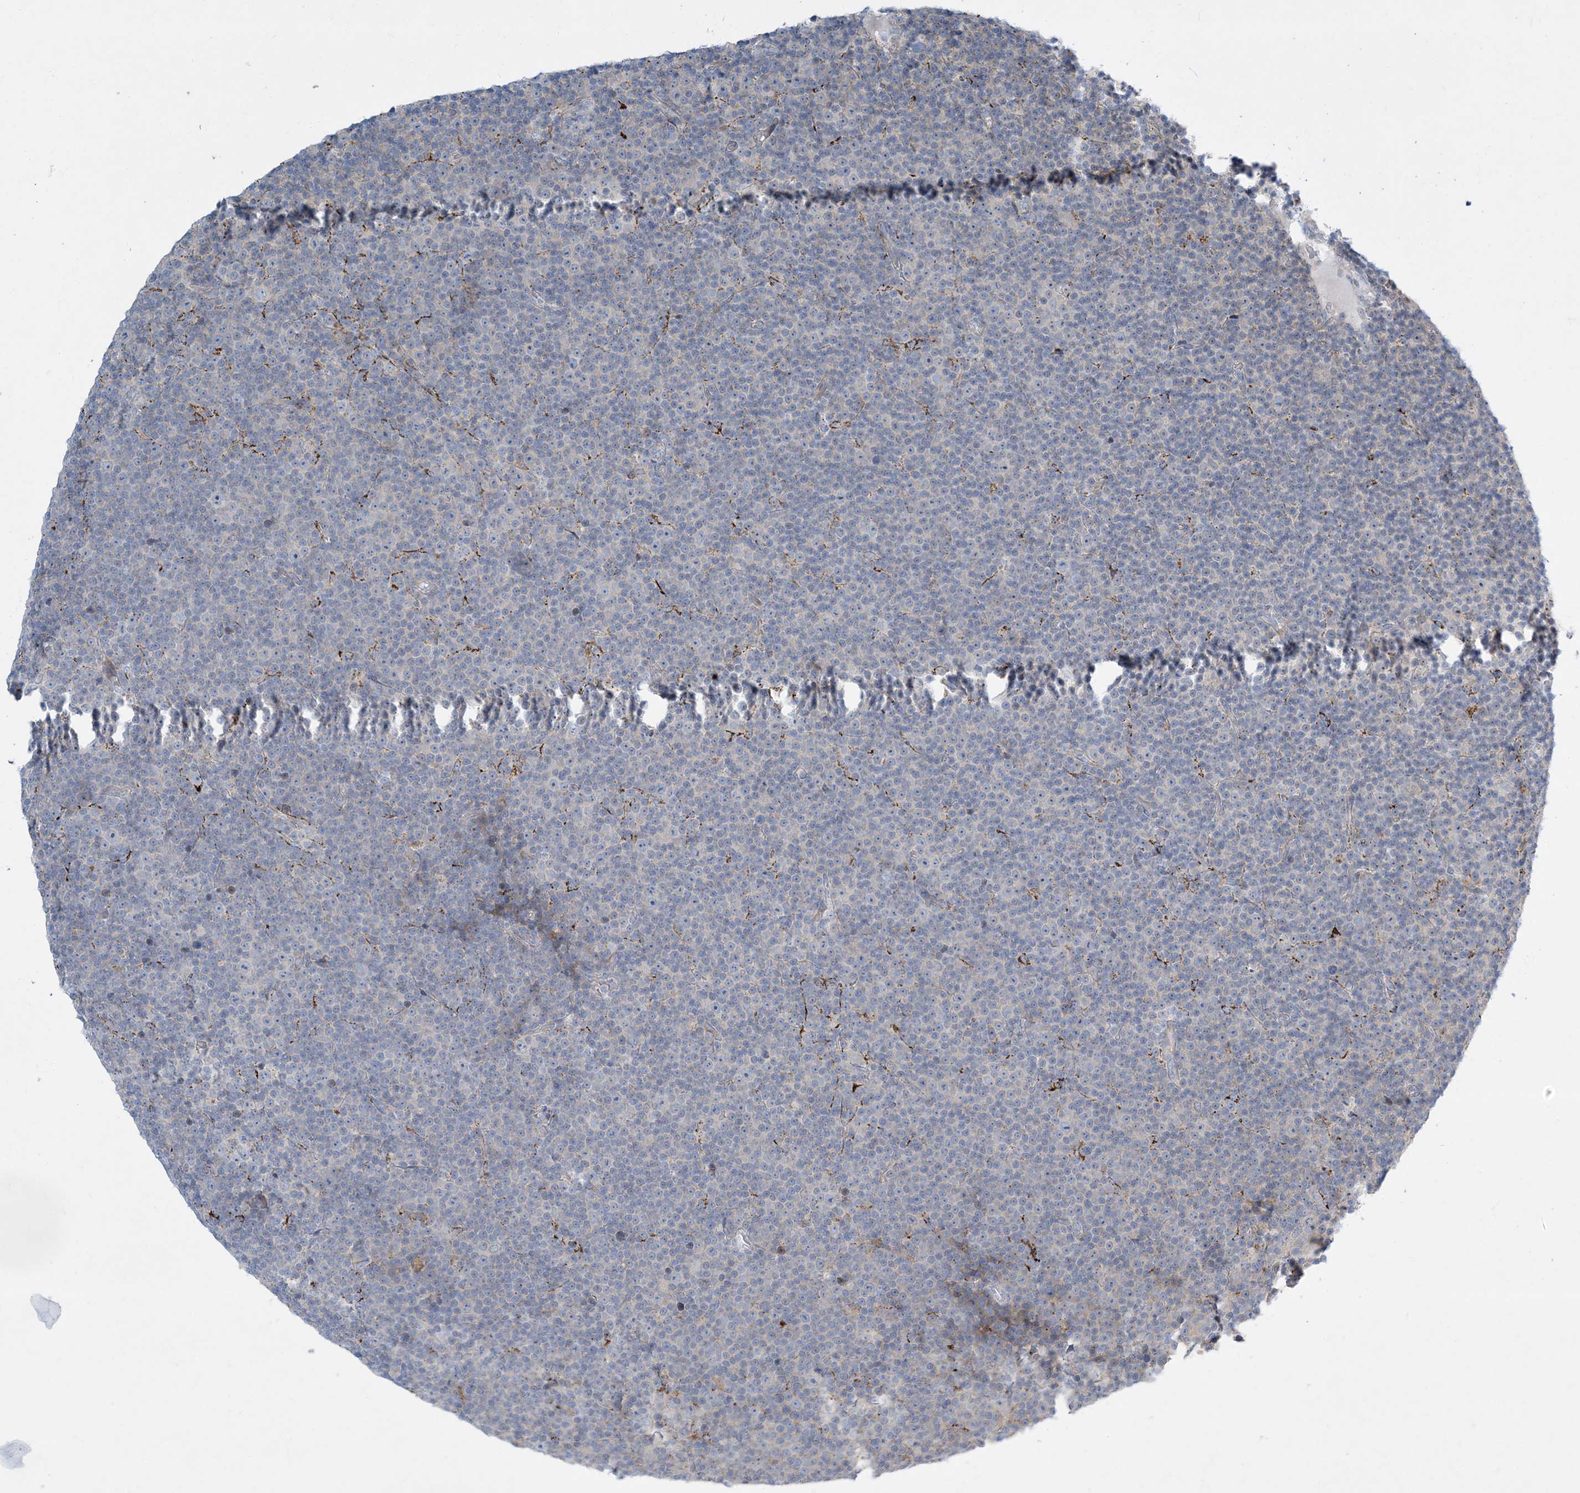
{"staining": {"intensity": "negative", "quantity": "none", "location": "none"}, "tissue": "lymphoma", "cell_type": "Tumor cells", "image_type": "cancer", "snomed": [{"axis": "morphology", "description": "Malignant lymphoma, non-Hodgkin's type, Low grade"}, {"axis": "topography", "description": "Lymph node"}], "caption": "Tumor cells are negative for brown protein staining in low-grade malignant lymphoma, non-Hodgkin's type.", "gene": "LTN1", "patient": {"sex": "female", "age": 67}}